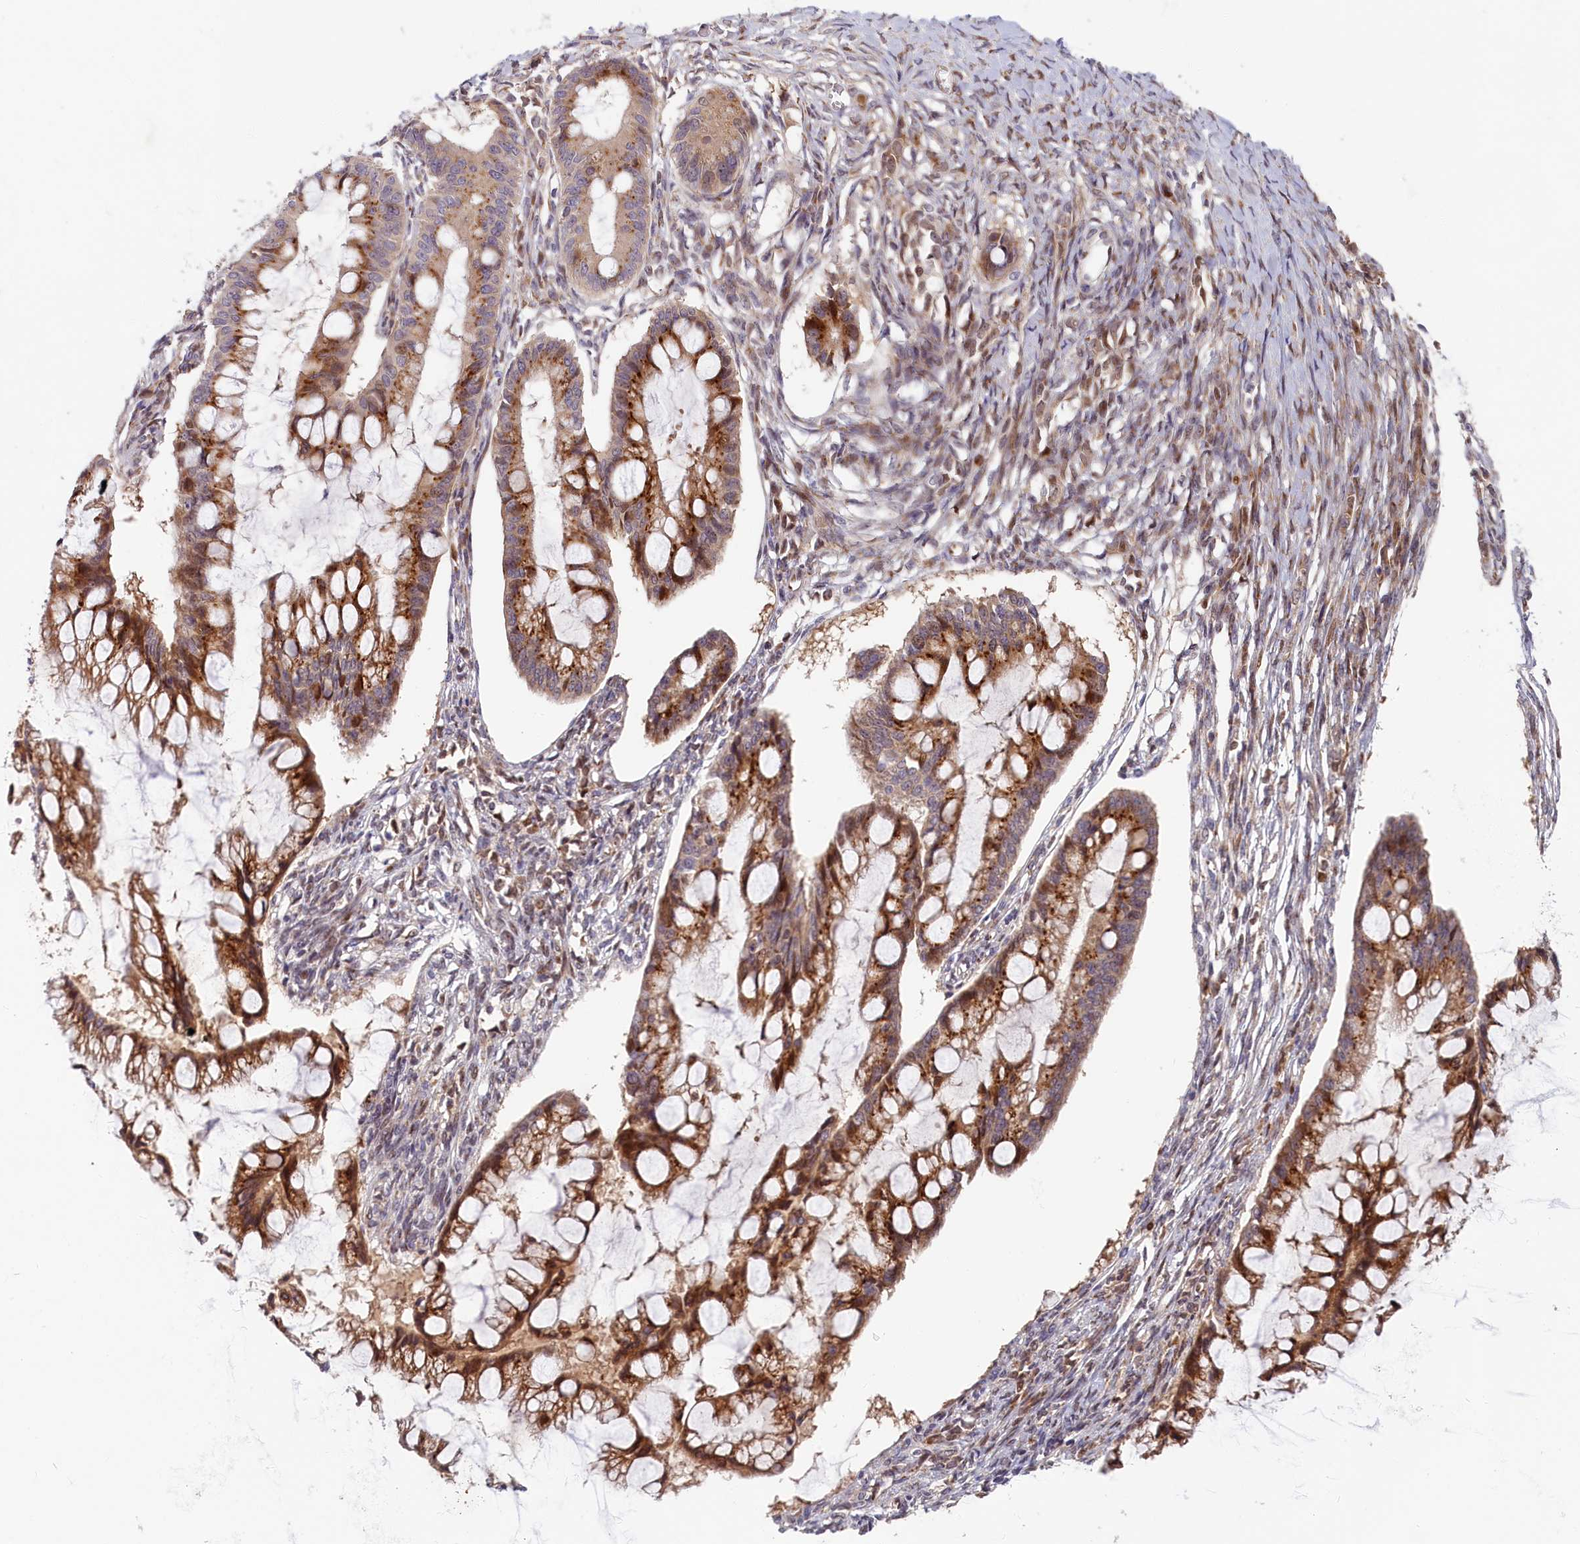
{"staining": {"intensity": "strong", "quantity": "25%-75%", "location": "cytoplasmic/membranous,nuclear"}, "tissue": "ovarian cancer", "cell_type": "Tumor cells", "image_type": "cancer", "snomed": [{"axis": "morphology", "description": "Cystadenocarcinoma, mucinous, NOS"}, {"axis": "topography", "description": "Ovary"}], "caption": "Ovarian mucinous cystadenocarcinoma was stained to show a protein in brown. There is high levels of strong cytoplasmic/membranous and nuclear staining in about 25%-75% of tumor cells. The staining was performed using DAB to visualize the protein expression in brown, while the nuclei were stained in blue with hematoxylin (Magnification: 20x).", "gene": "CHST12", "patient": {"sex": "female", "age": 73}}